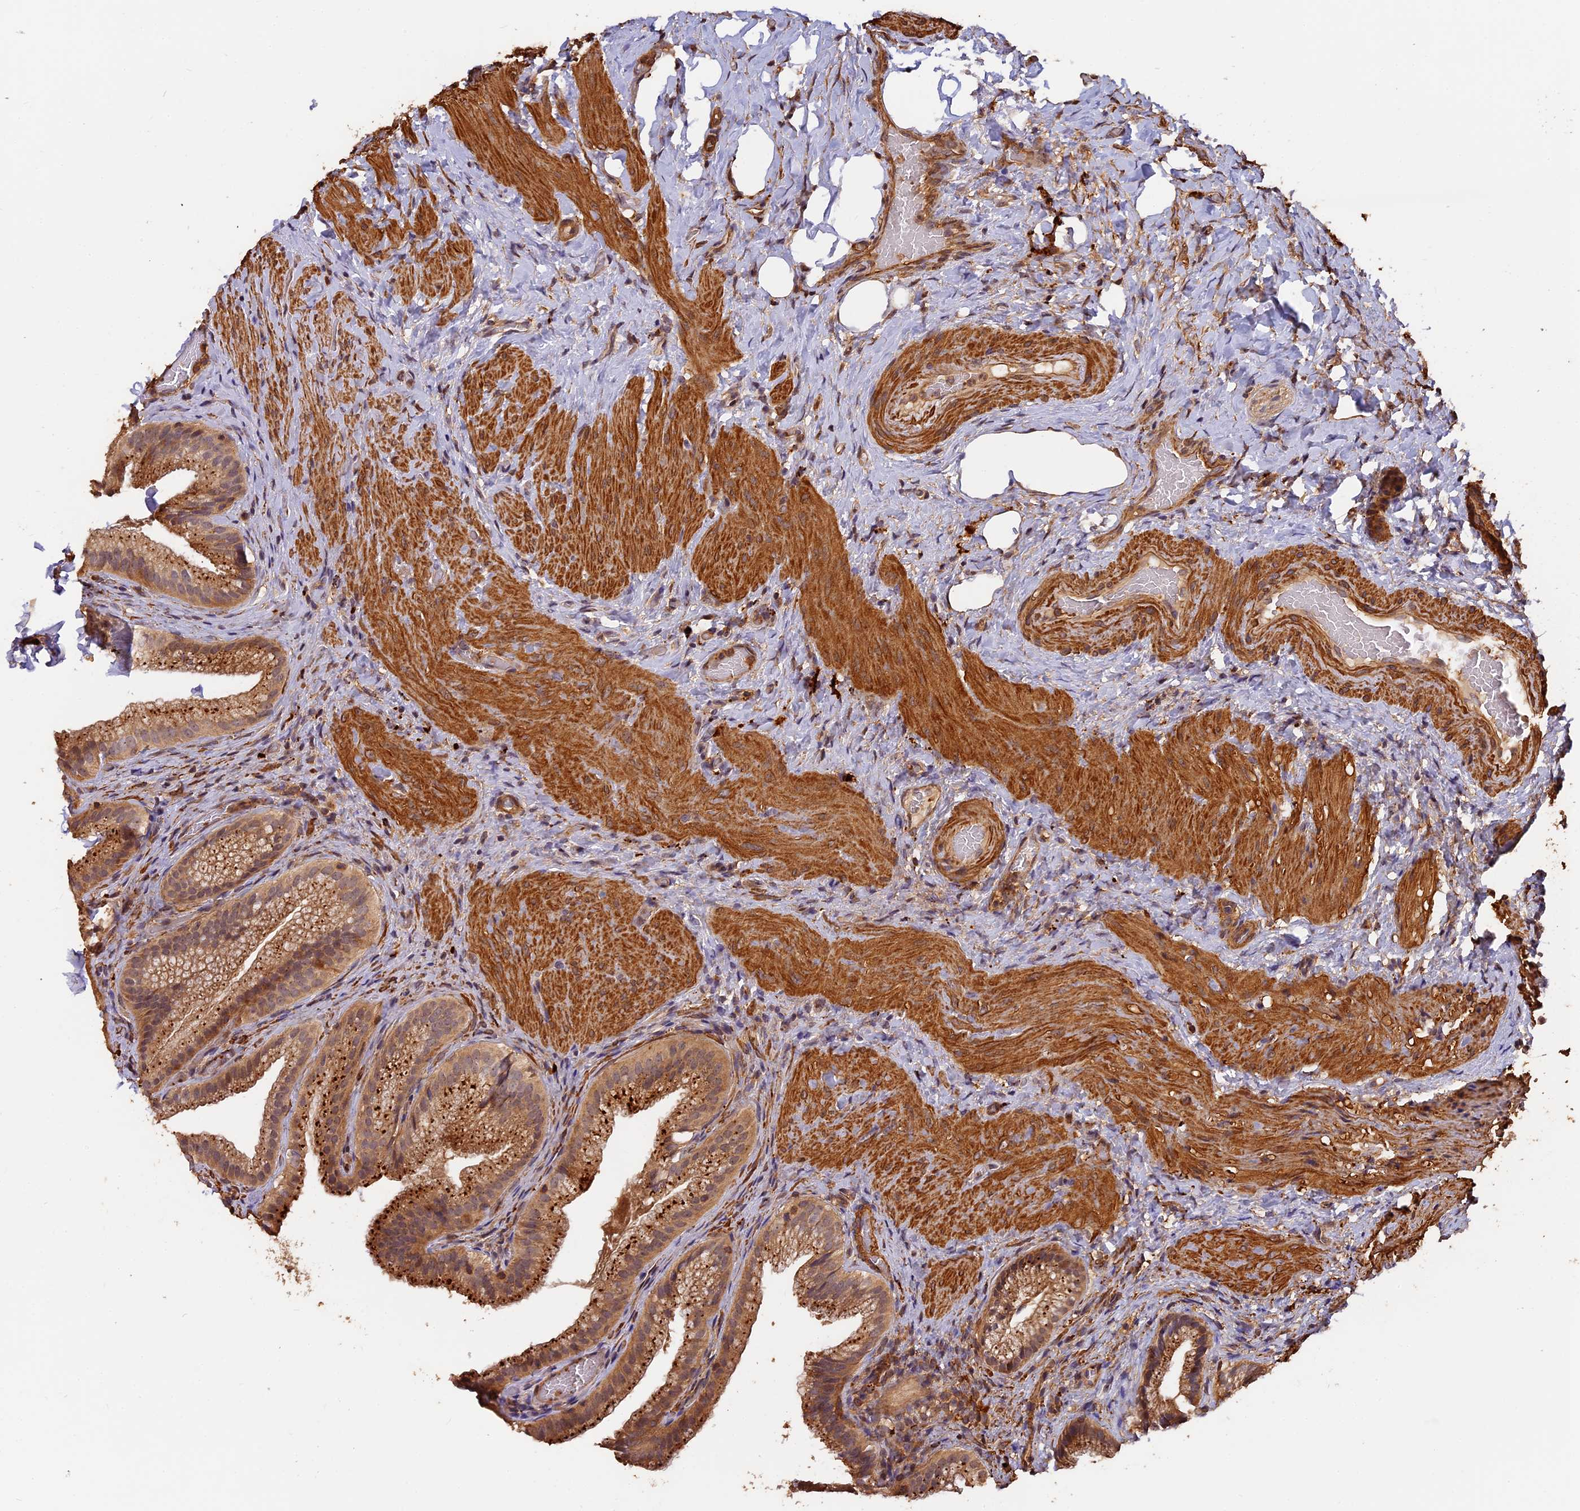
{"staining": {"intensity": "strong", "quantity": ">75%", "location": "cytoplasmic/membranous,nuclear"}, "tissue": "gallbladder", "cell_type": "Glandular cells", "image_type": "normal", "snomed": [{"axis": "morphology", "description": "Normal tissue, NOS"}, {"axis": "morphology", "description": "Inflammation, NOS"}, {"axis": "topography", "description": "Gallbladder"}], "caption": "This micrograph reveals immunohistochemistry staining of benign human gallbladder, with high strong cytoplasmic/membranous,nuclear expression in about >75% of glandular cells.", "gene": "MMP15", "patient": {"sex": "male", "age": 51}}